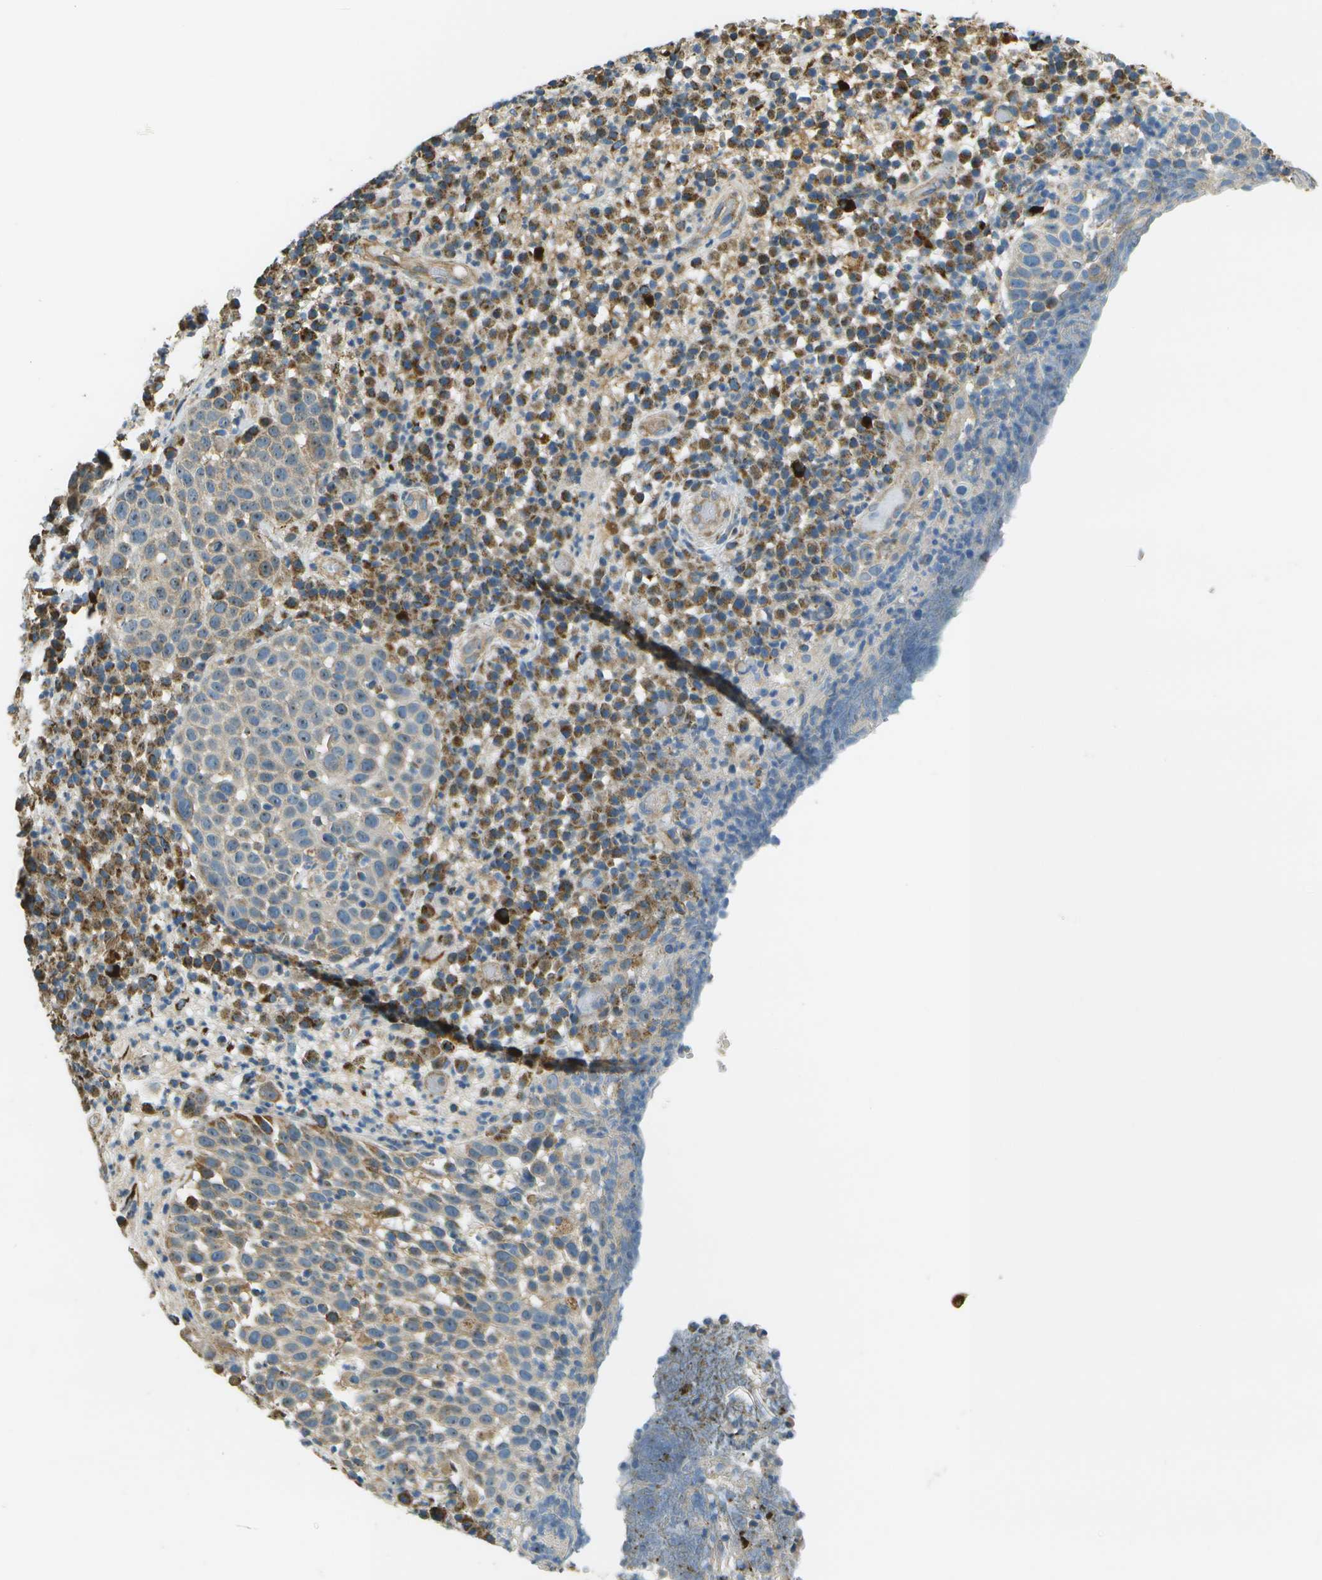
{"staining": {"intensity": "weak", "quantity": "<25%", "location": "cytoplasmic/membranous"}, "tissue": "skin cancer", "cell_type": "Tumor cells", "image_type": "cancer", "snomed": [{"axis": "morphology", "description": "Squamous cell carcinoma in situ, NOS"}, {"axis": "morphology", "description": "Squamous cell carcinoma, NOS"}, {"axis": "topography", "description": "Skin"}], "caption": "Immunohistochemistry image of neoplastic tissue: skin squamous cell carcinoma stained with DAB (3,3'-diaminobenzidine) displays no significant protein staining in tumor cells. (DAB IHC visualized using brightfield microscopy, high magnification).", "gene": "NRK", "patient": {"sex": "male", "age": 93}}